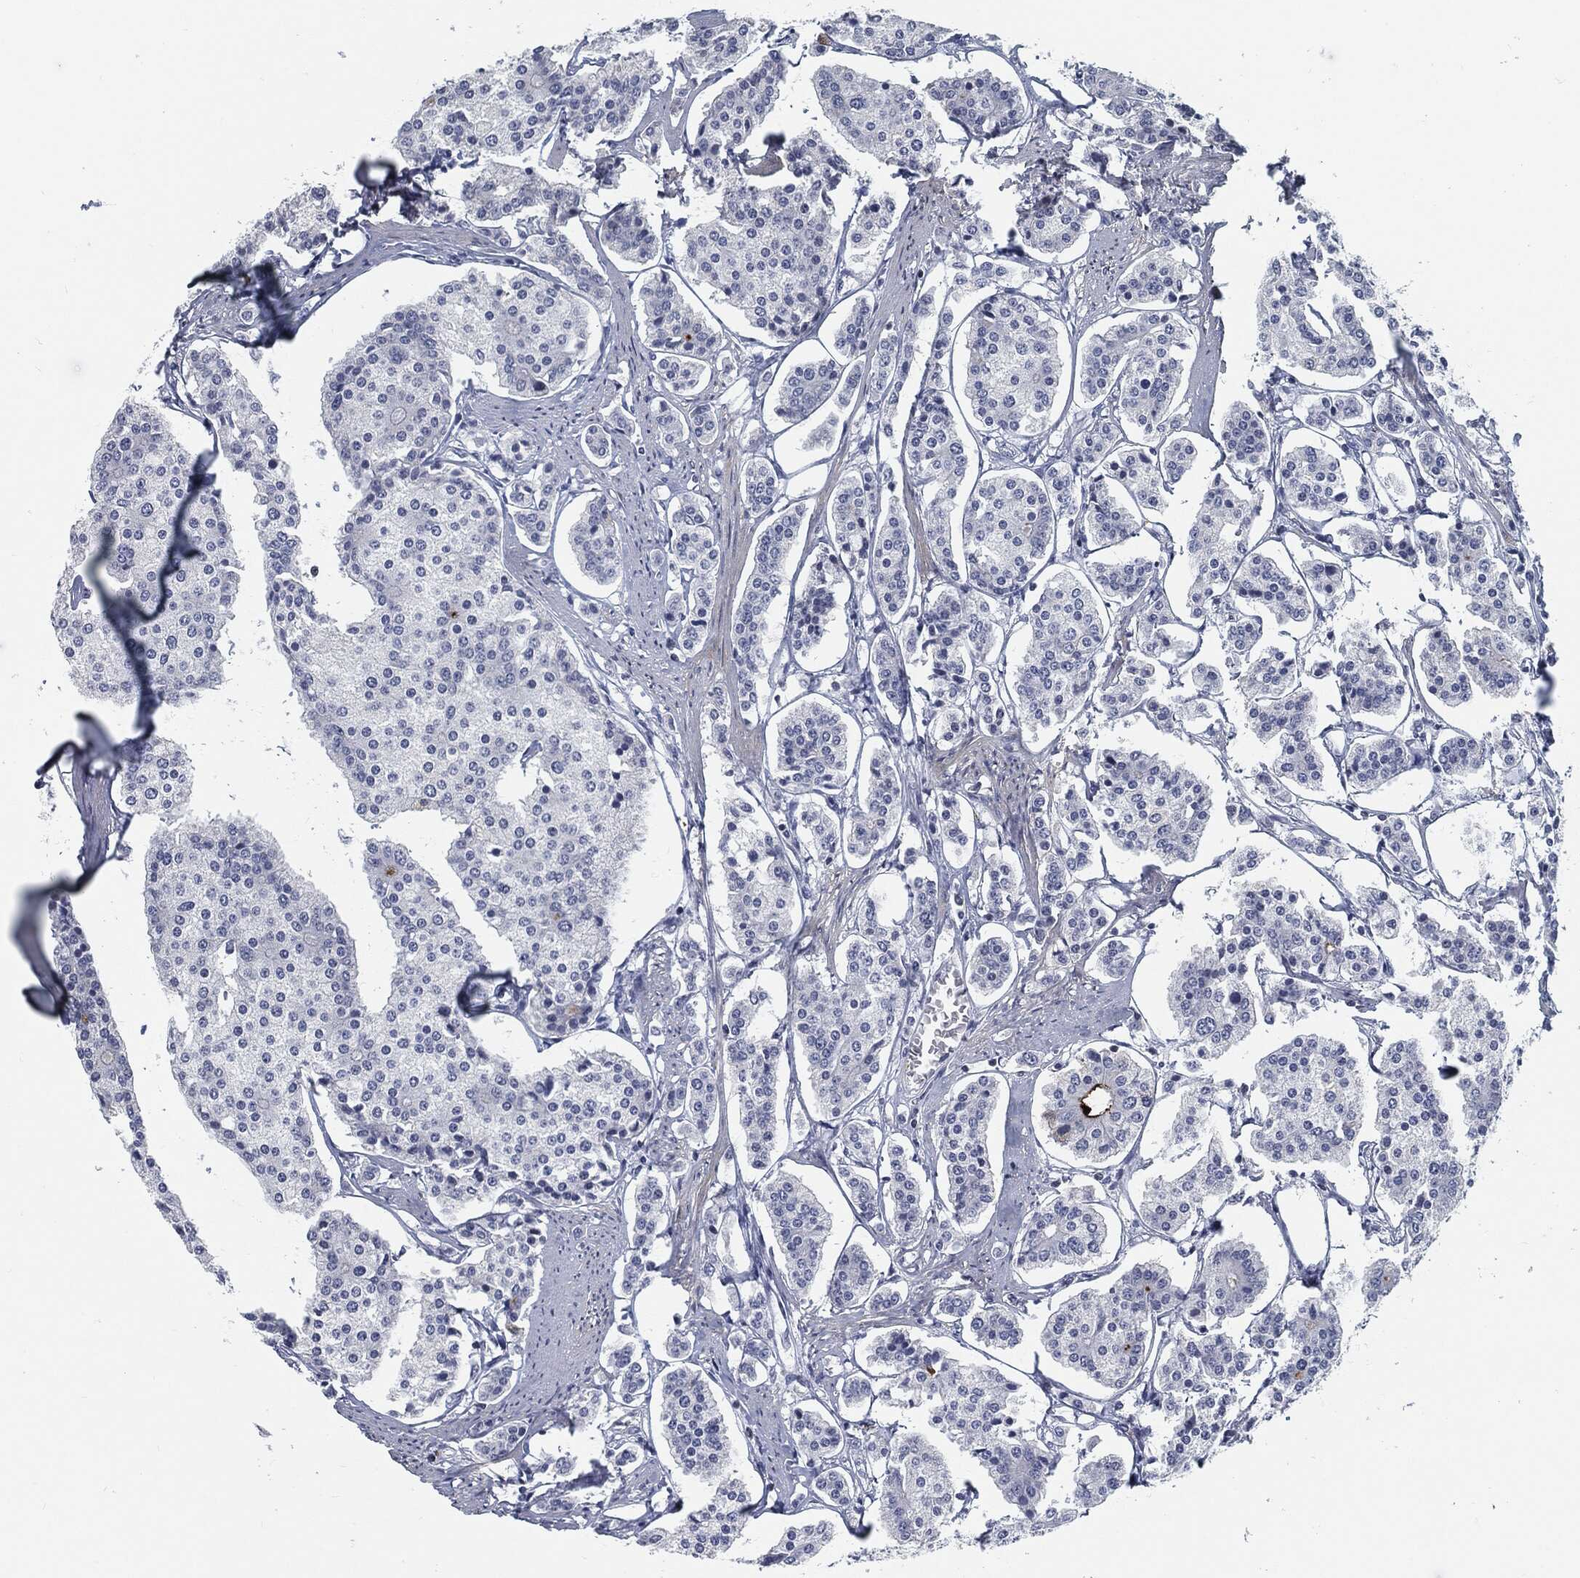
{"staining": {"intensity": "negative", "quantity": "none", "location": "none"}, "tissue": "carcinoid", "cell_type": "Tumor cells", "image_type": "cancer", "snomed": [{"axis": "morphology", "description": "Carcinoid, malignant, NOS"}, {"axis": "topography", "description": "Small intestine"}], "caption": "Immunohistochemistry (IHC) image of carcinoid stained for a protein (brown), which demonstrates no positivity in tumor cells. (DAB (3,3'-diaminobenzidine) immunohistochemistry with hematoxylin counter stain).", "gene": "PROM1", "patient": {"sex": "female", "age": 65}}